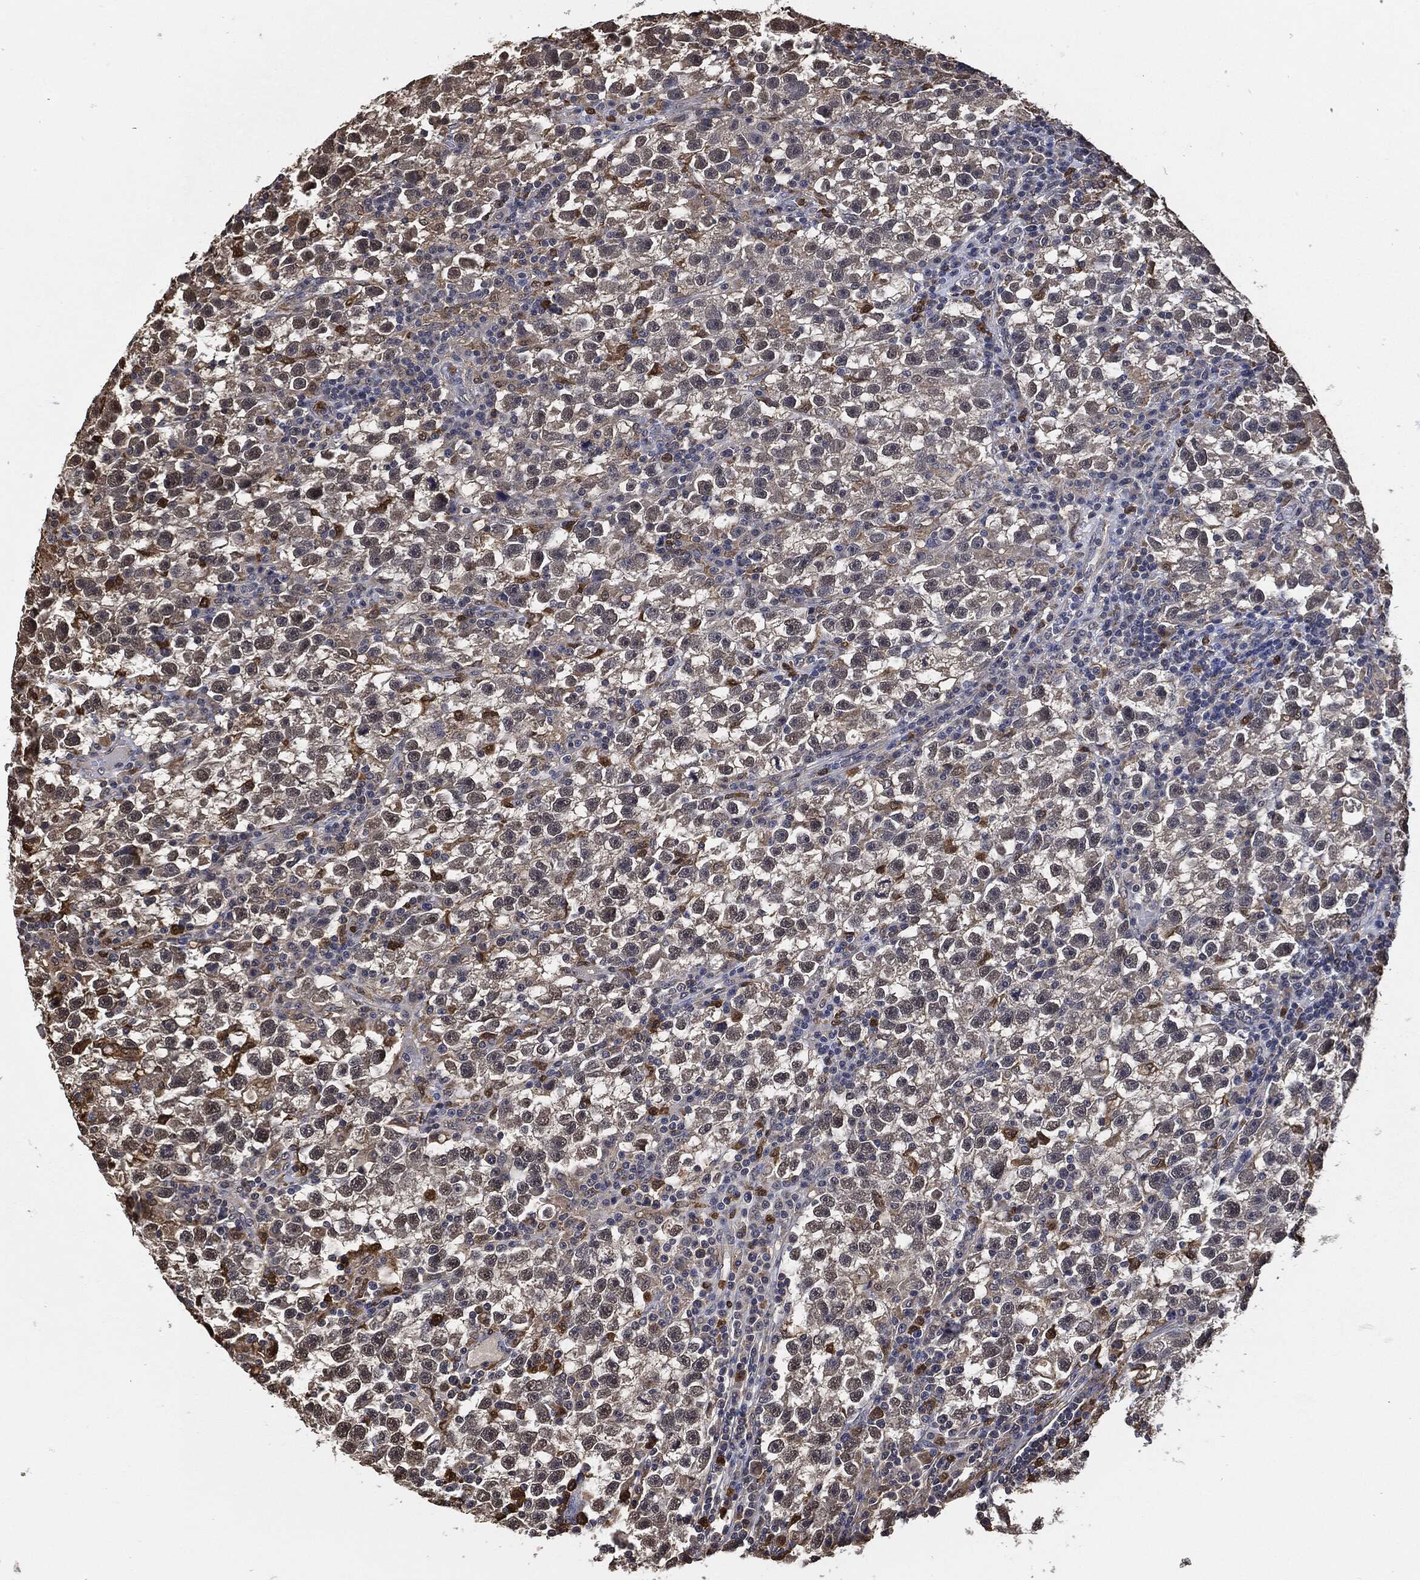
{"staining": {"intensity": "weak", "quantity": "<25%", "location": "cytoplasmic/membranous"}, "tissue": "testis cancer", "cell_type": "Tumor cells", "image_type": "cancer", "snomed": [{"axis": "morphology", "description": "Seminoma, NOS"}, {"axis": "topography", "description": "Testis"}], "caption": "Testis seminoma was stained to show a protein in brown. There is no significant expression in tumor cells.", "gene": "S100A9", "patient": {"sex": "male", "age": 47}}